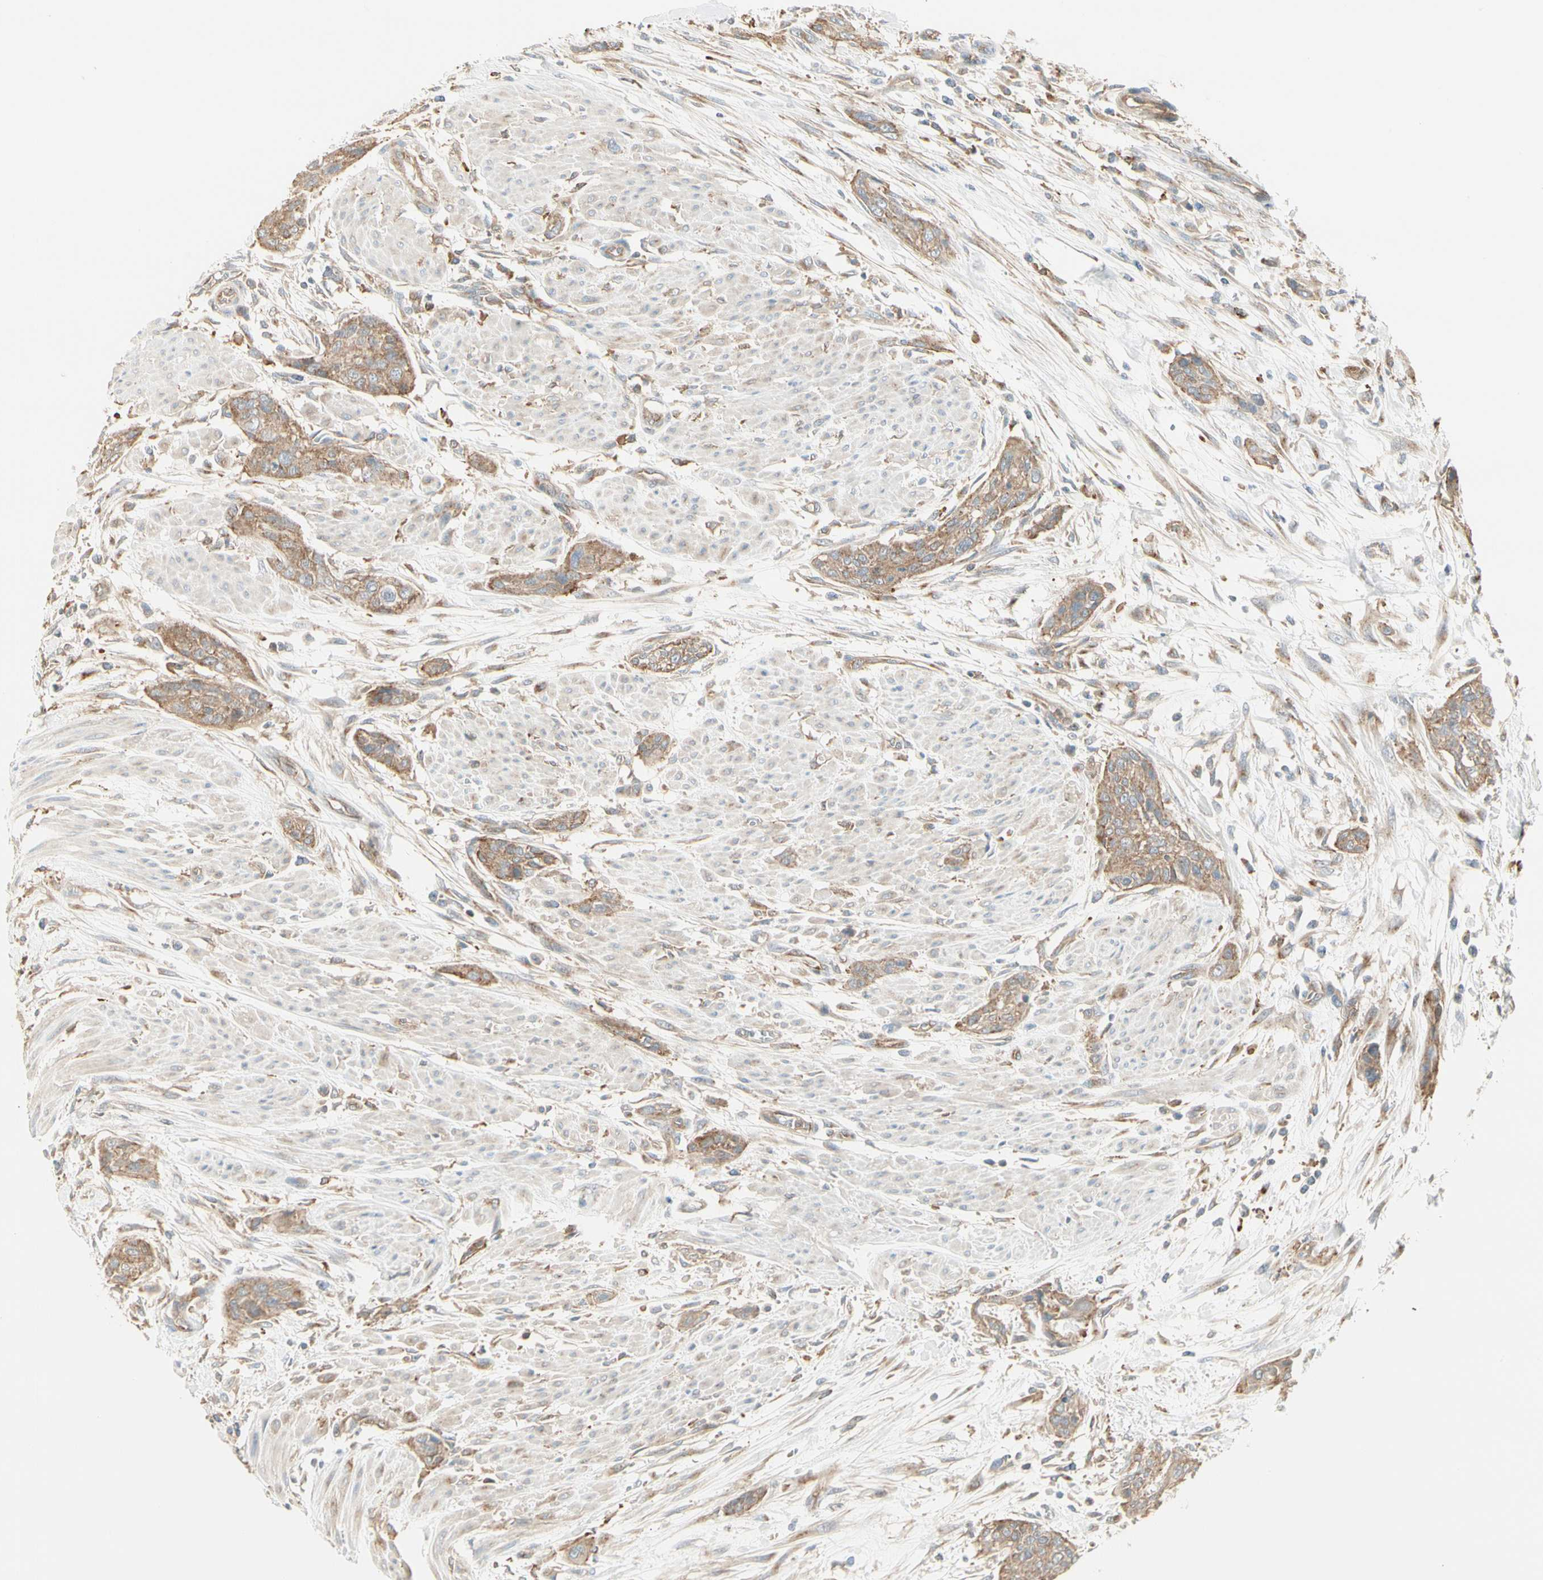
{"staining": {"intensity": "weak", "quantity": ">75%", "location": "cytoplasmic/membranous"}, "tissue": "urothelial cancer", "cell_type": "Tumor cells", "image_type": "cancer", "snomed": [{"axis": "morphology", "description": "Urothelial carcinoma, High grade"}, {"axis": "topography", "description": "Urinary bladder"}], "caption": "Immunohistochemistry (IHC) histopathology image of neoplastic tissue: urothelial cancer stained using immunohistochemistry demonstrates low levels of weak protein expression localized specifically in the cytoplasmic/membranous of tumor cells, appearing as a cytoplasmic/membranous brown color.", "gene": "AGFG1", "patient": {"sex": "male", "age": 35}}